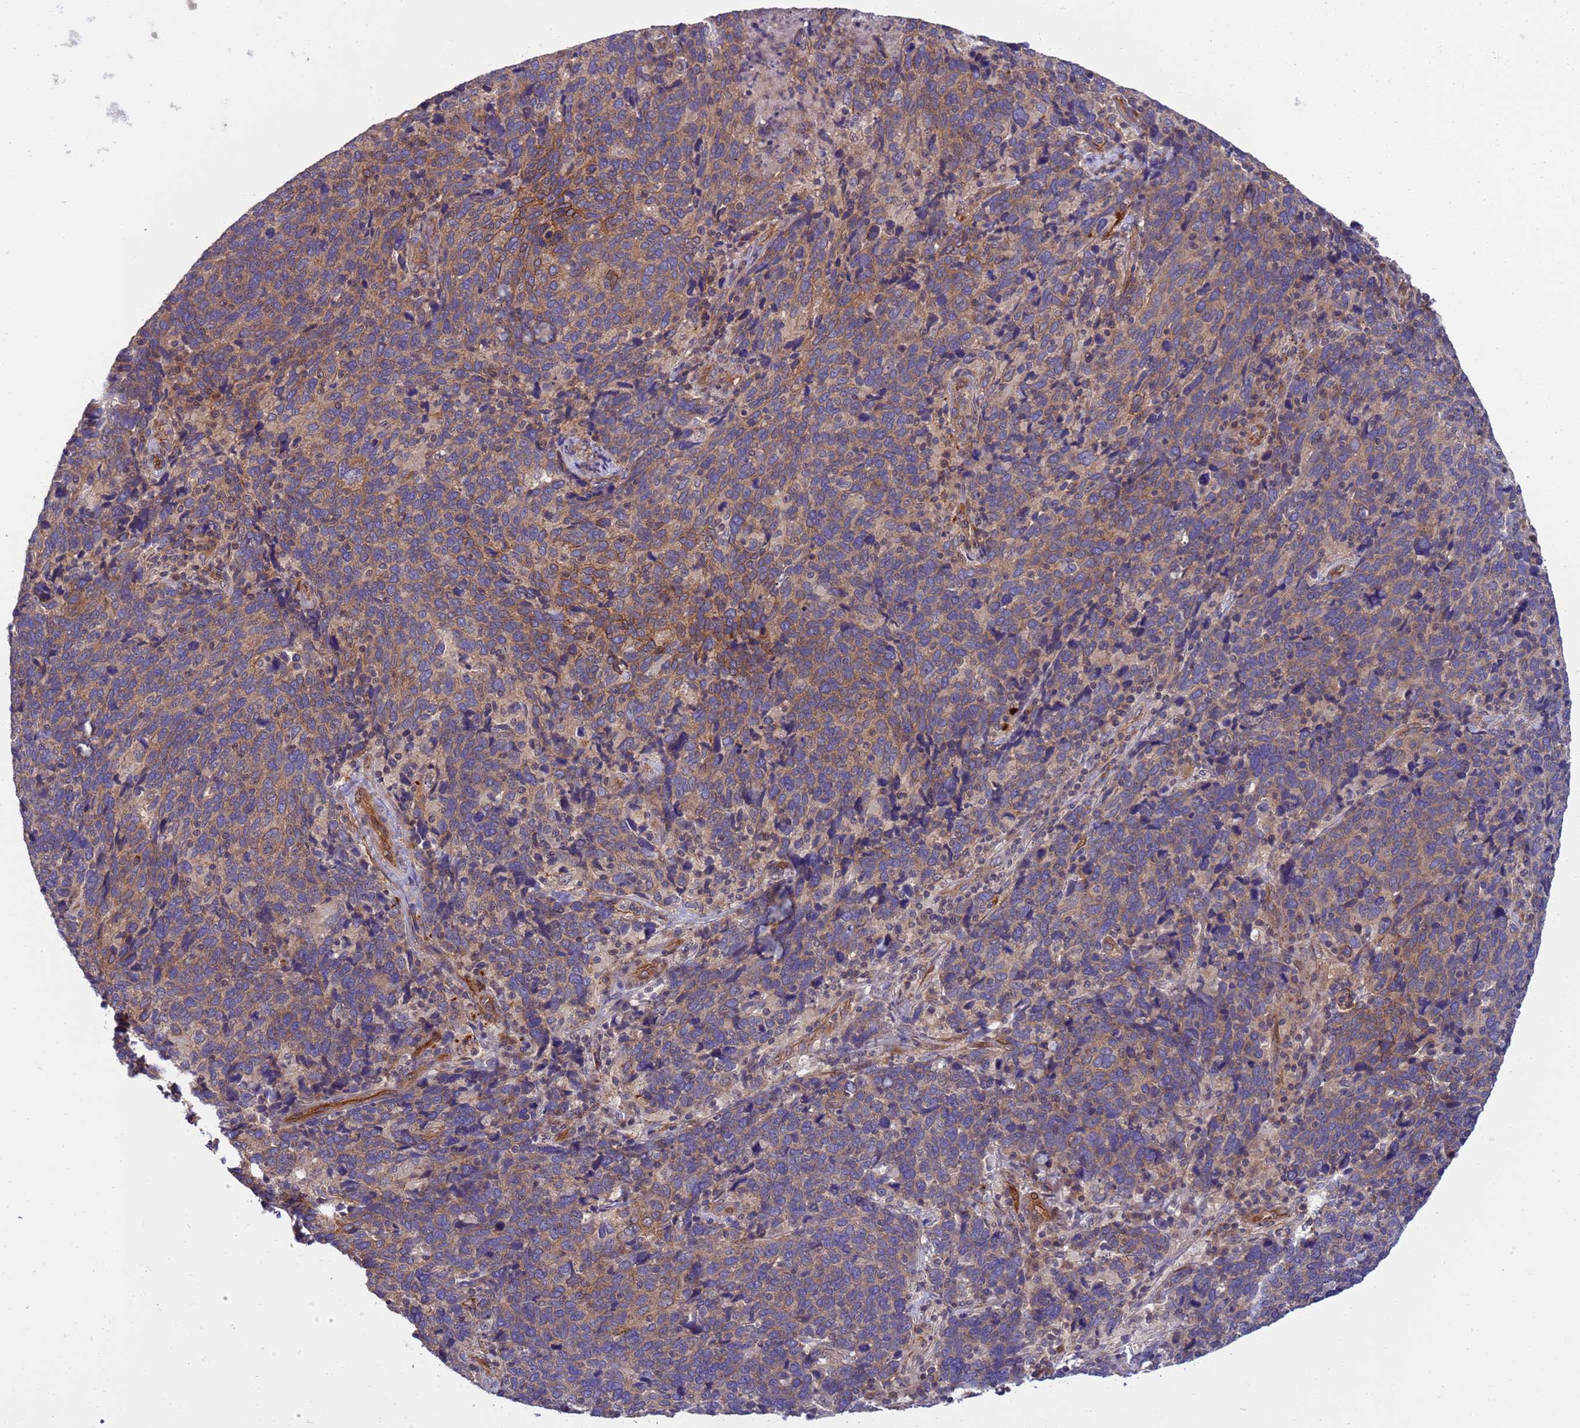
{"staining": {"intensity": "moderate", "quantity": "25%-75%", "location": "cytoplasmic/membranous"}, "tissue": "cervical cancer", "cell_type": "Tumor cells", "image_type": "cancer", "snomed": [{"axis": "morphology", "description": "Squamous cell carcinoma, NOS"}, {"axis": "topography", "description": "Cervix"}], "caption": "Cervical cancer stained for a protein (brown) shows moderate cytoplasmic/membranous positive staining in approximately 25%-75% of tumor cells.", "gene": "SMCO3", "patient": {"sex": "female", "age": 41}}